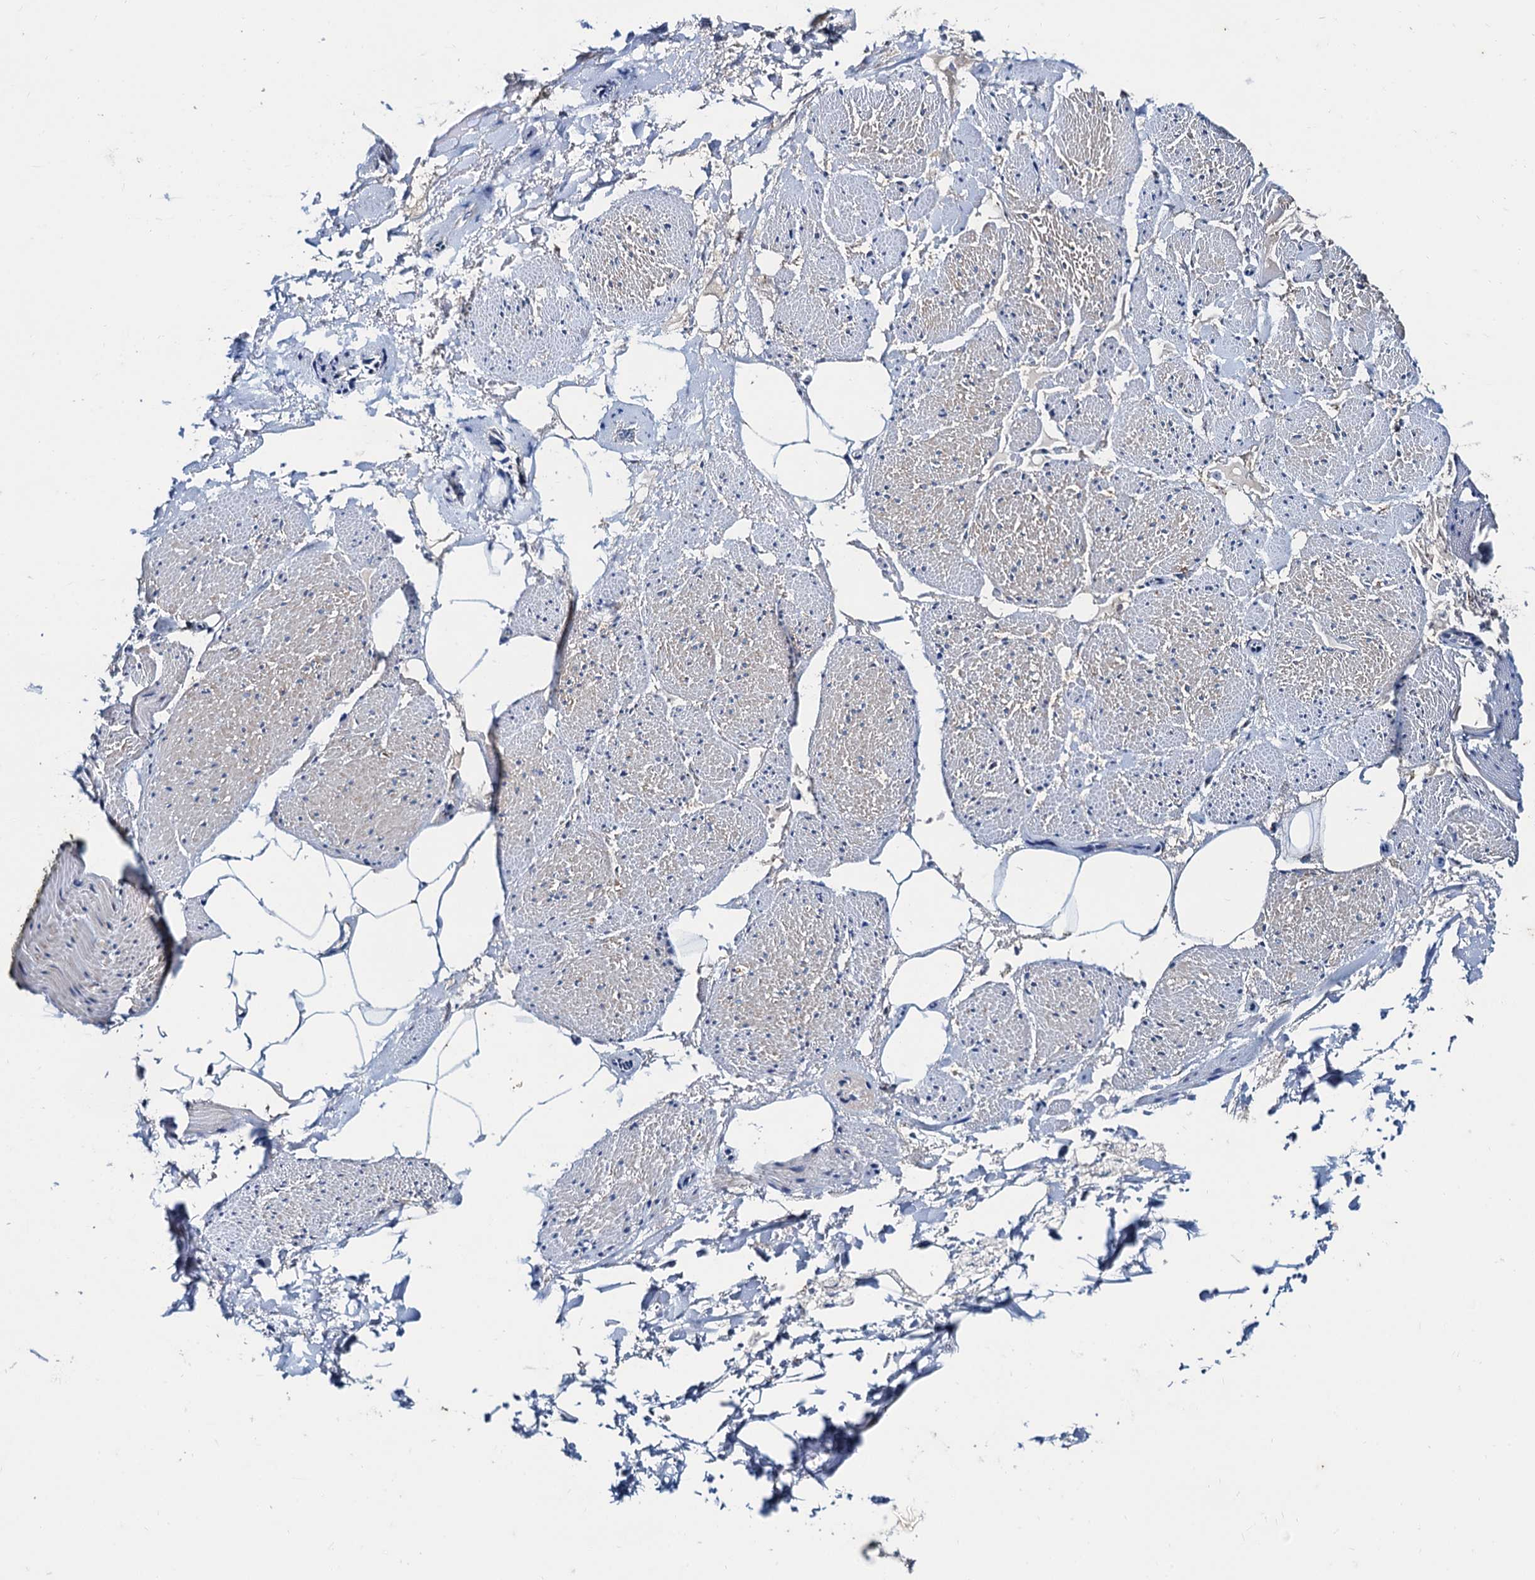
{"staining": {"intensity": "negative", "quantity": "none", "location": "none"}, "tissue": "adipose tissue", "cell_type": "Adipocytes", "image_type": "normal", "snomed": [{"axis": "morphology", "description": "Normal tissue, NOS"}, {"axis": "morphology", "description": "Adenocarcinoma, Low grade"}, {"axis": "topography", "description": "Prostate"}, {"axis": "topography", "description": "Peripheral nerve tissue"}], "caption": "This is an IHC image of benign human adipose tissue. There is no staining in adipocytes.", "gene": "NGRN", "patient": {"sex": "male", "age": 63}}